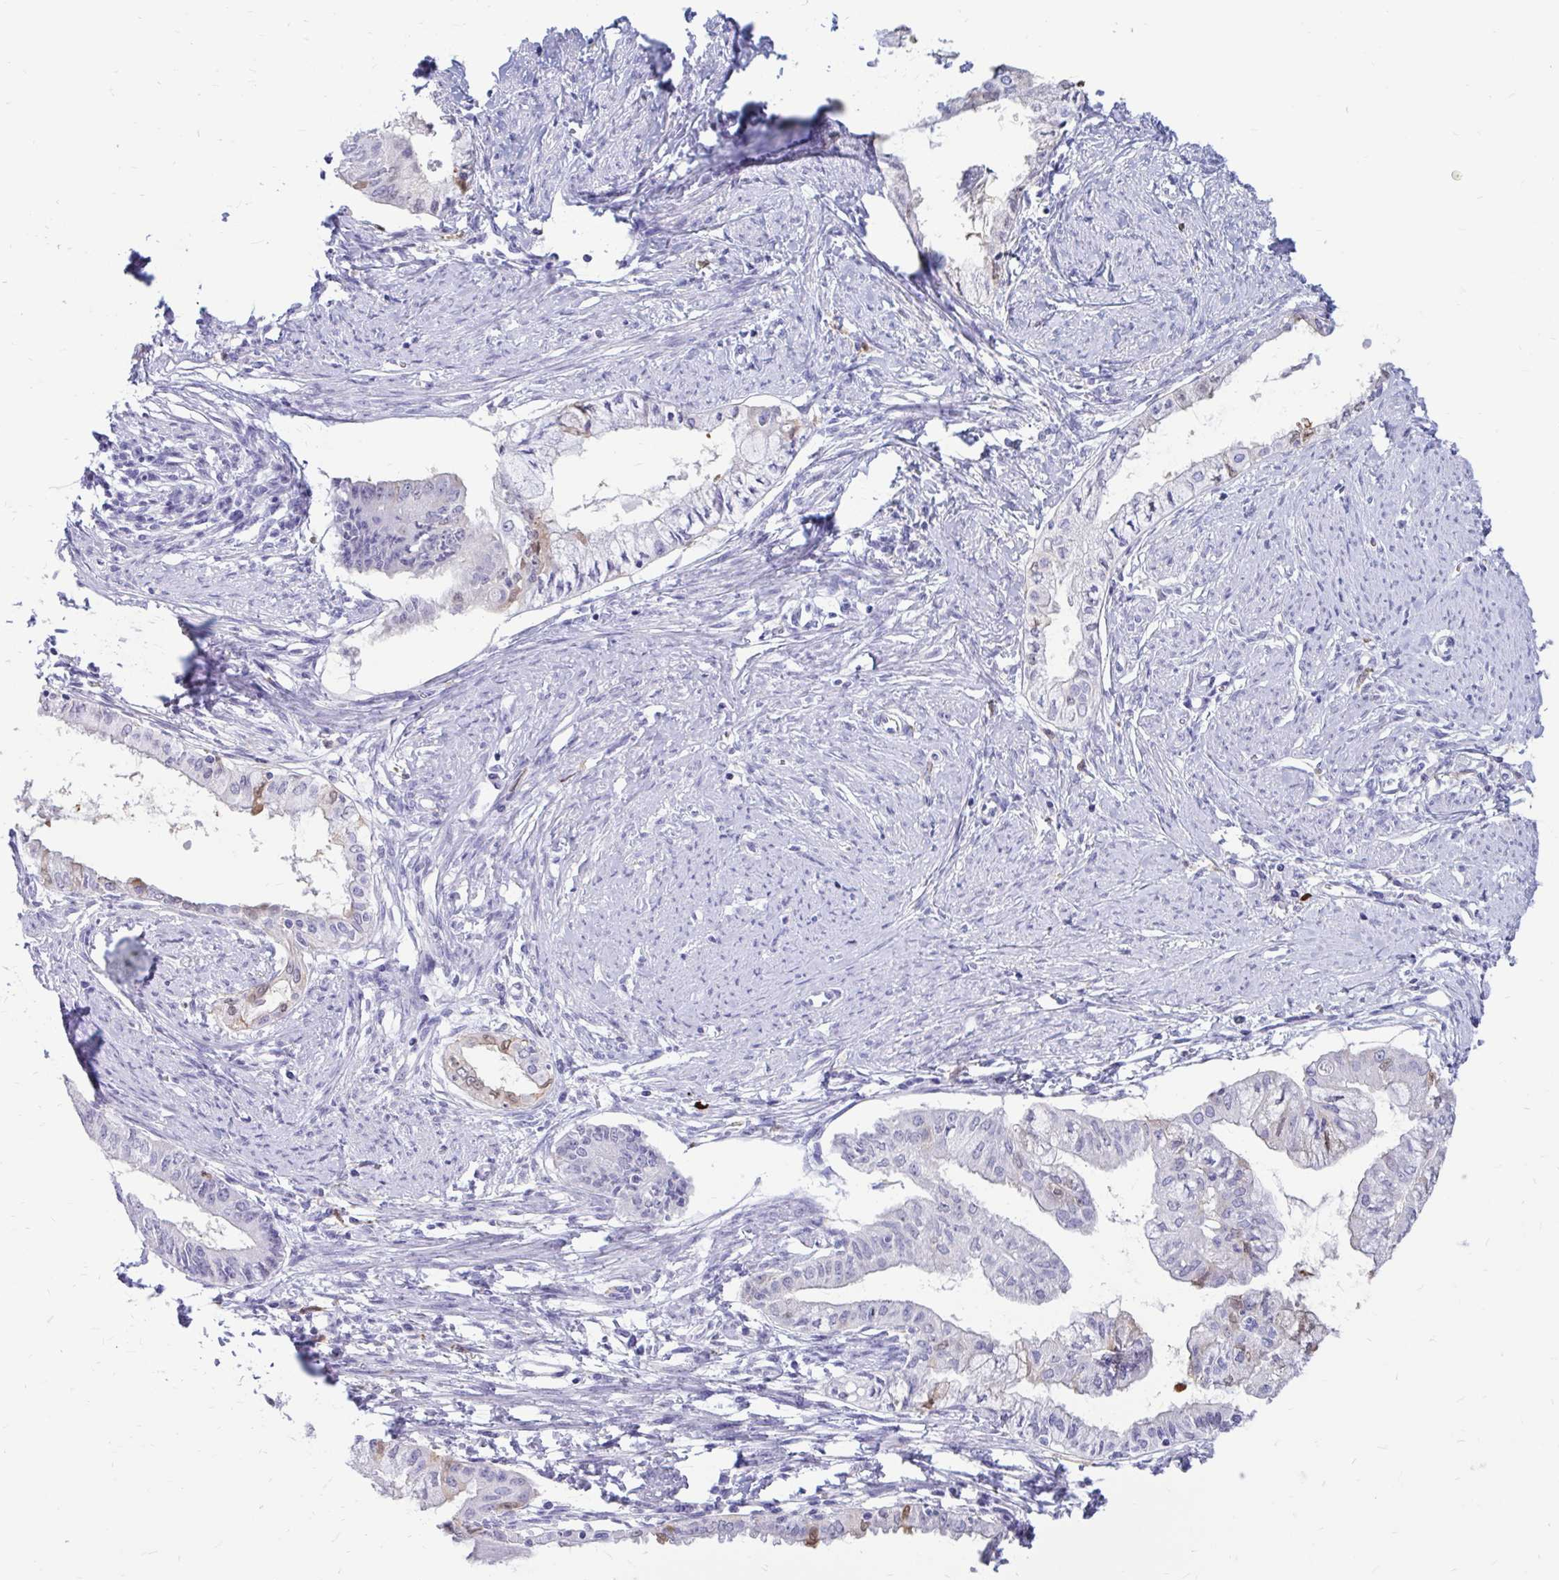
{"staining": {"intensity": "weak", "quantity": "<25%", "location": "cytoplasmic/membranous,nuclear"}, "tissue": "endometrial cancer", "cell_type": "Tumor cells", "image_type": "cancer", "snomed": [{"axis": "morphology", "description": "Adenocarcinoma, NOS"}, {"axis": "topography", "description": "Endometrium"}], "caption": "DAB (3,3'-diaminobenzidine) immunohistochemical staining of adenocarcinoma (endometrial) shows no significant staining in tumor cells. Nuclei are stained in blue.", "gene": "IGSF5", "patient": {"sex": "female", "age": 76}}